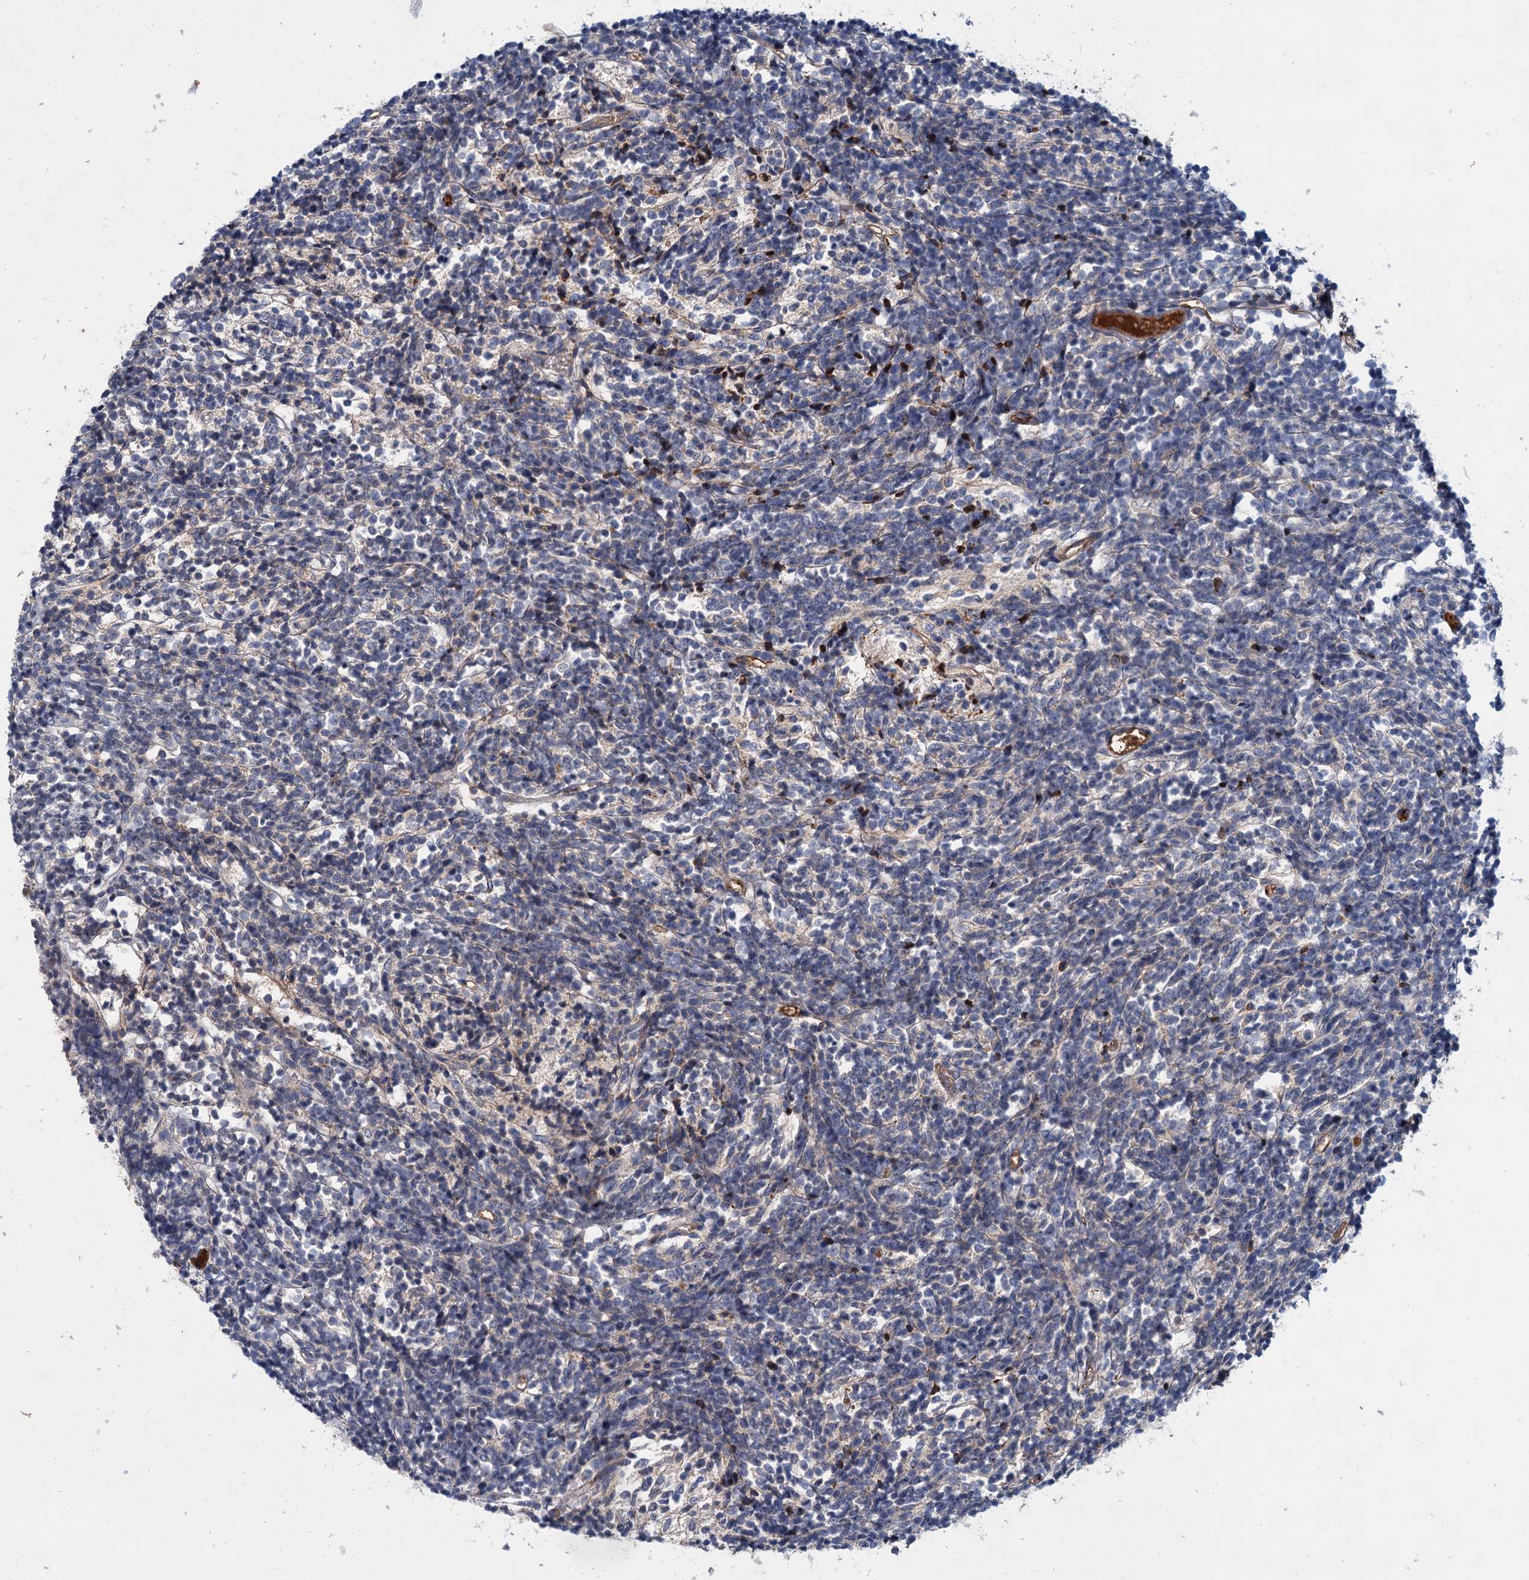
{"staining": {"intensity": "negative", "quantity": "none", "location": "none"}, "tissue": "glioma", "cell_type": "Tumor cells", "image_type": "cancer", "snomed": [{"axis": "morphology", "description": "Glioma, malignant, Low grade"}, {"axis": "topography", "description": "Brain"}], "caption": "Image shows no protein positivity in tumor cells of low-grade glioma (malignant) tissue.", "gene": "CHRD", "patient": {"sex": "female", "age": 1}}